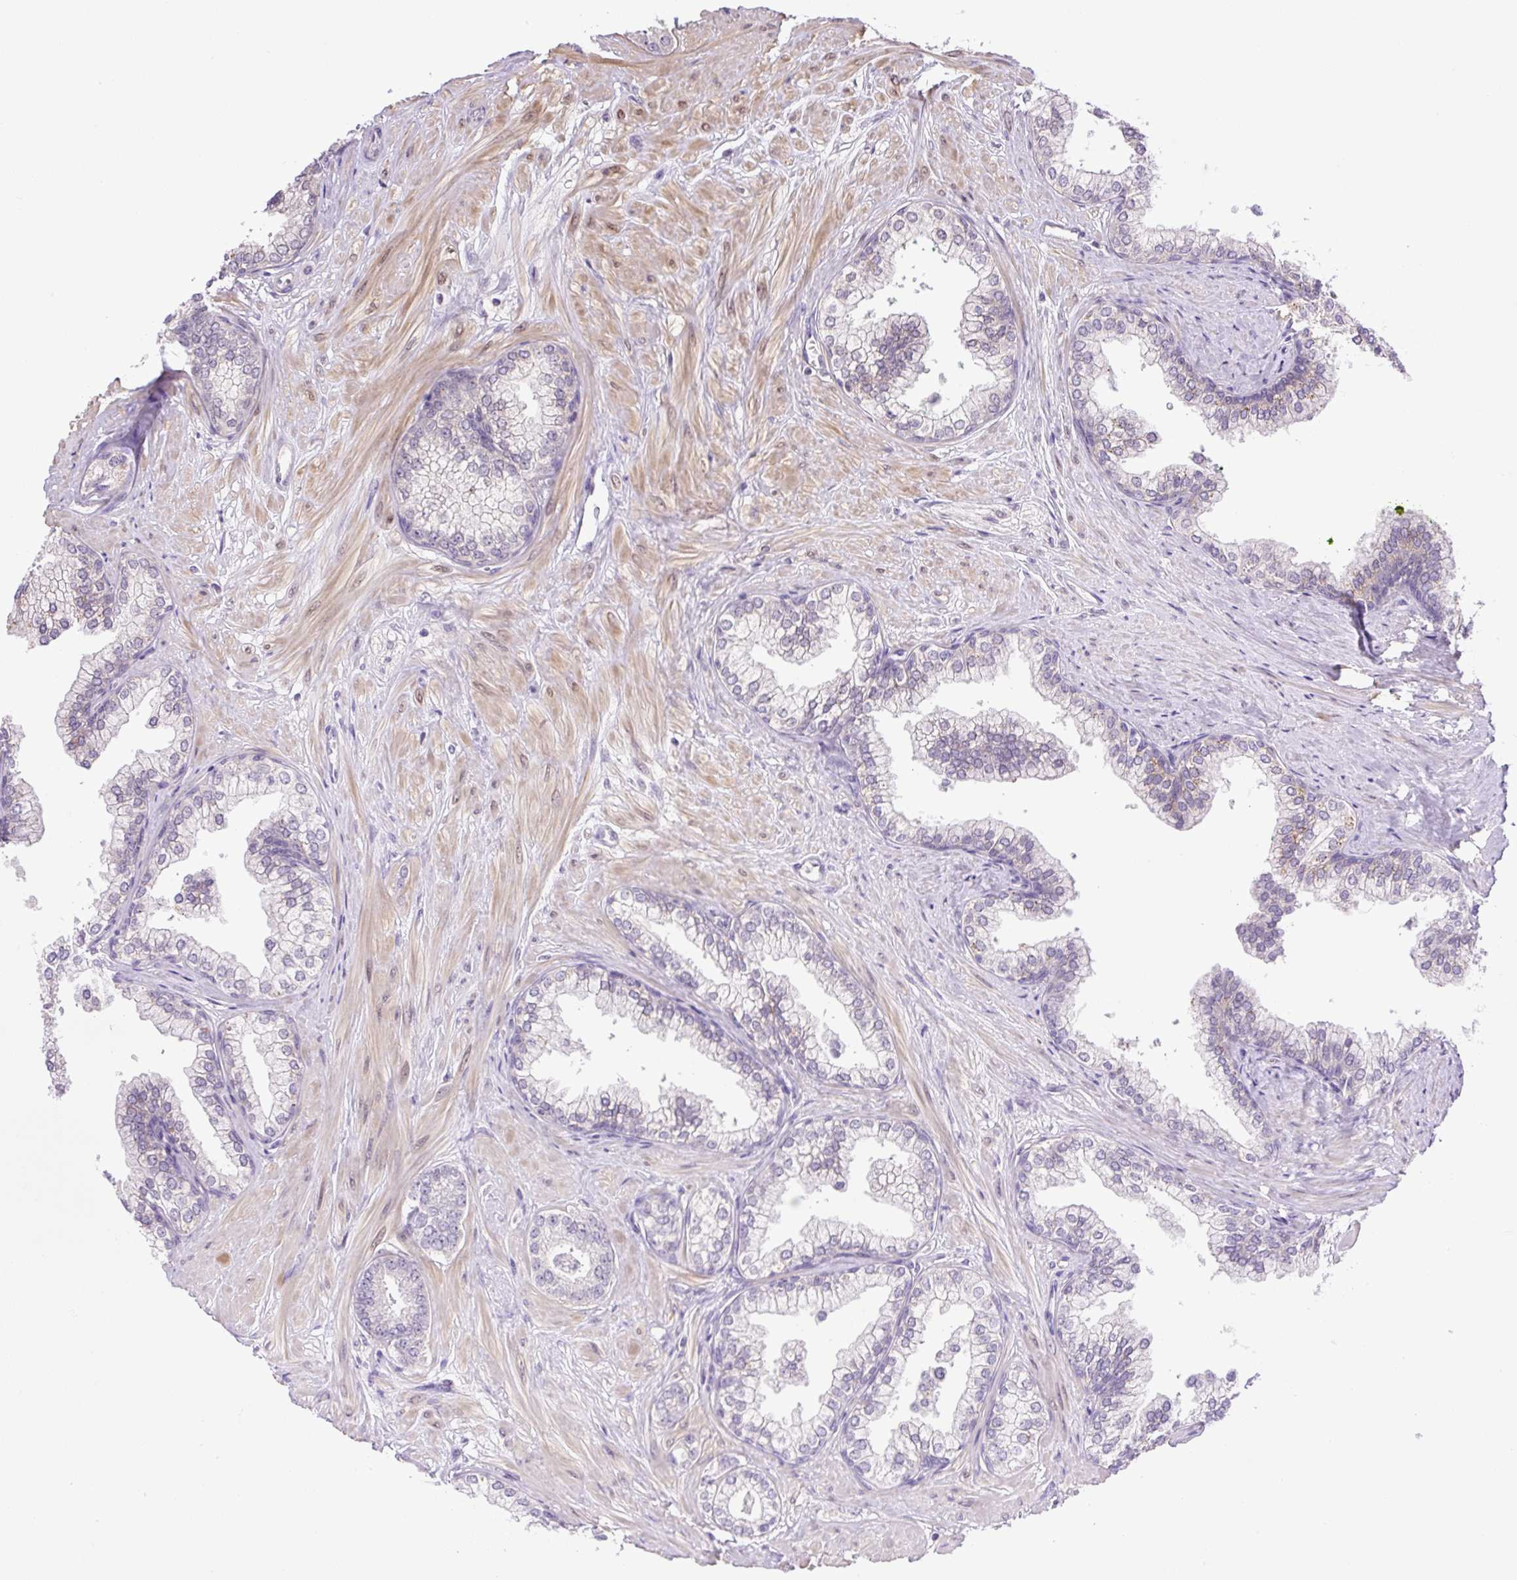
{"staining": {"intensity": "negative", "quantity": "none", "location": "none"}, "tissue": "prostate cancer", "cell_type": "Tumor cells", "image_type": "cancer", "snomed": [{"axis": "morphology", "description": "Adenocarcinoma, Low grade"}, {"axis": "topography", "description": "Prostate"}], "caption": "Immunohistochemical staining of human prostate adenocarcinoma (low-grade) shows no significant positivity in tumor cells.", "gene": "KPNA1", "patient": {"sex": "male", "age": 60}}